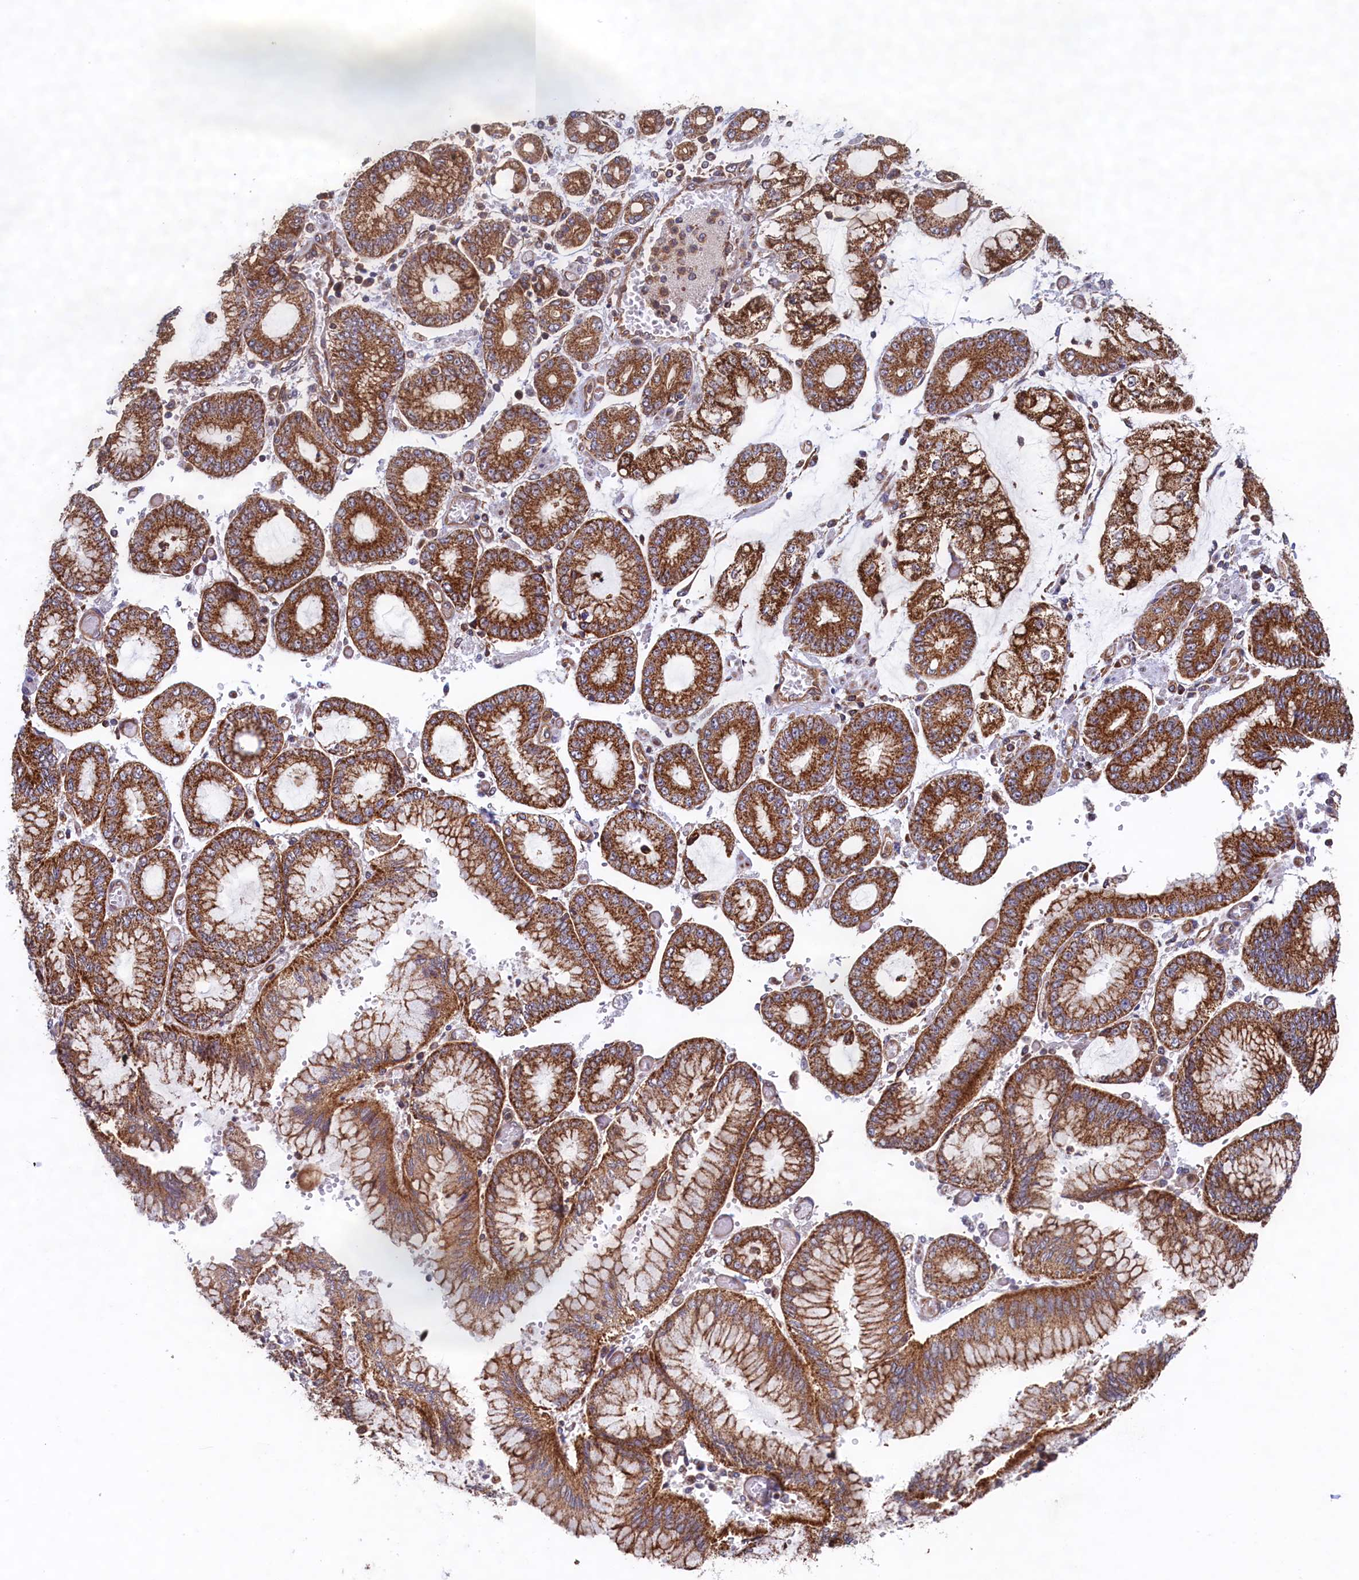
{"staining": {"intensity": "moderate", "quantity": ">75%", "location": "cytoplasmic/membranous"}, "tissue": "stomach cancer", "cell_type": "Tumor cells", "image_type": "cancer", "snomed": [{"axis": "morphology", "description": "Adenocarcinoma, NOS"}, {"axis": "topography", "description": "Stomach"}], "caption": "Stomach adenocarcinoma stained with a protein marker demonstrates moderate staining in tumor cells.", "gene": "UBE3B", "patient": {"sex": "male", "age": 76}}